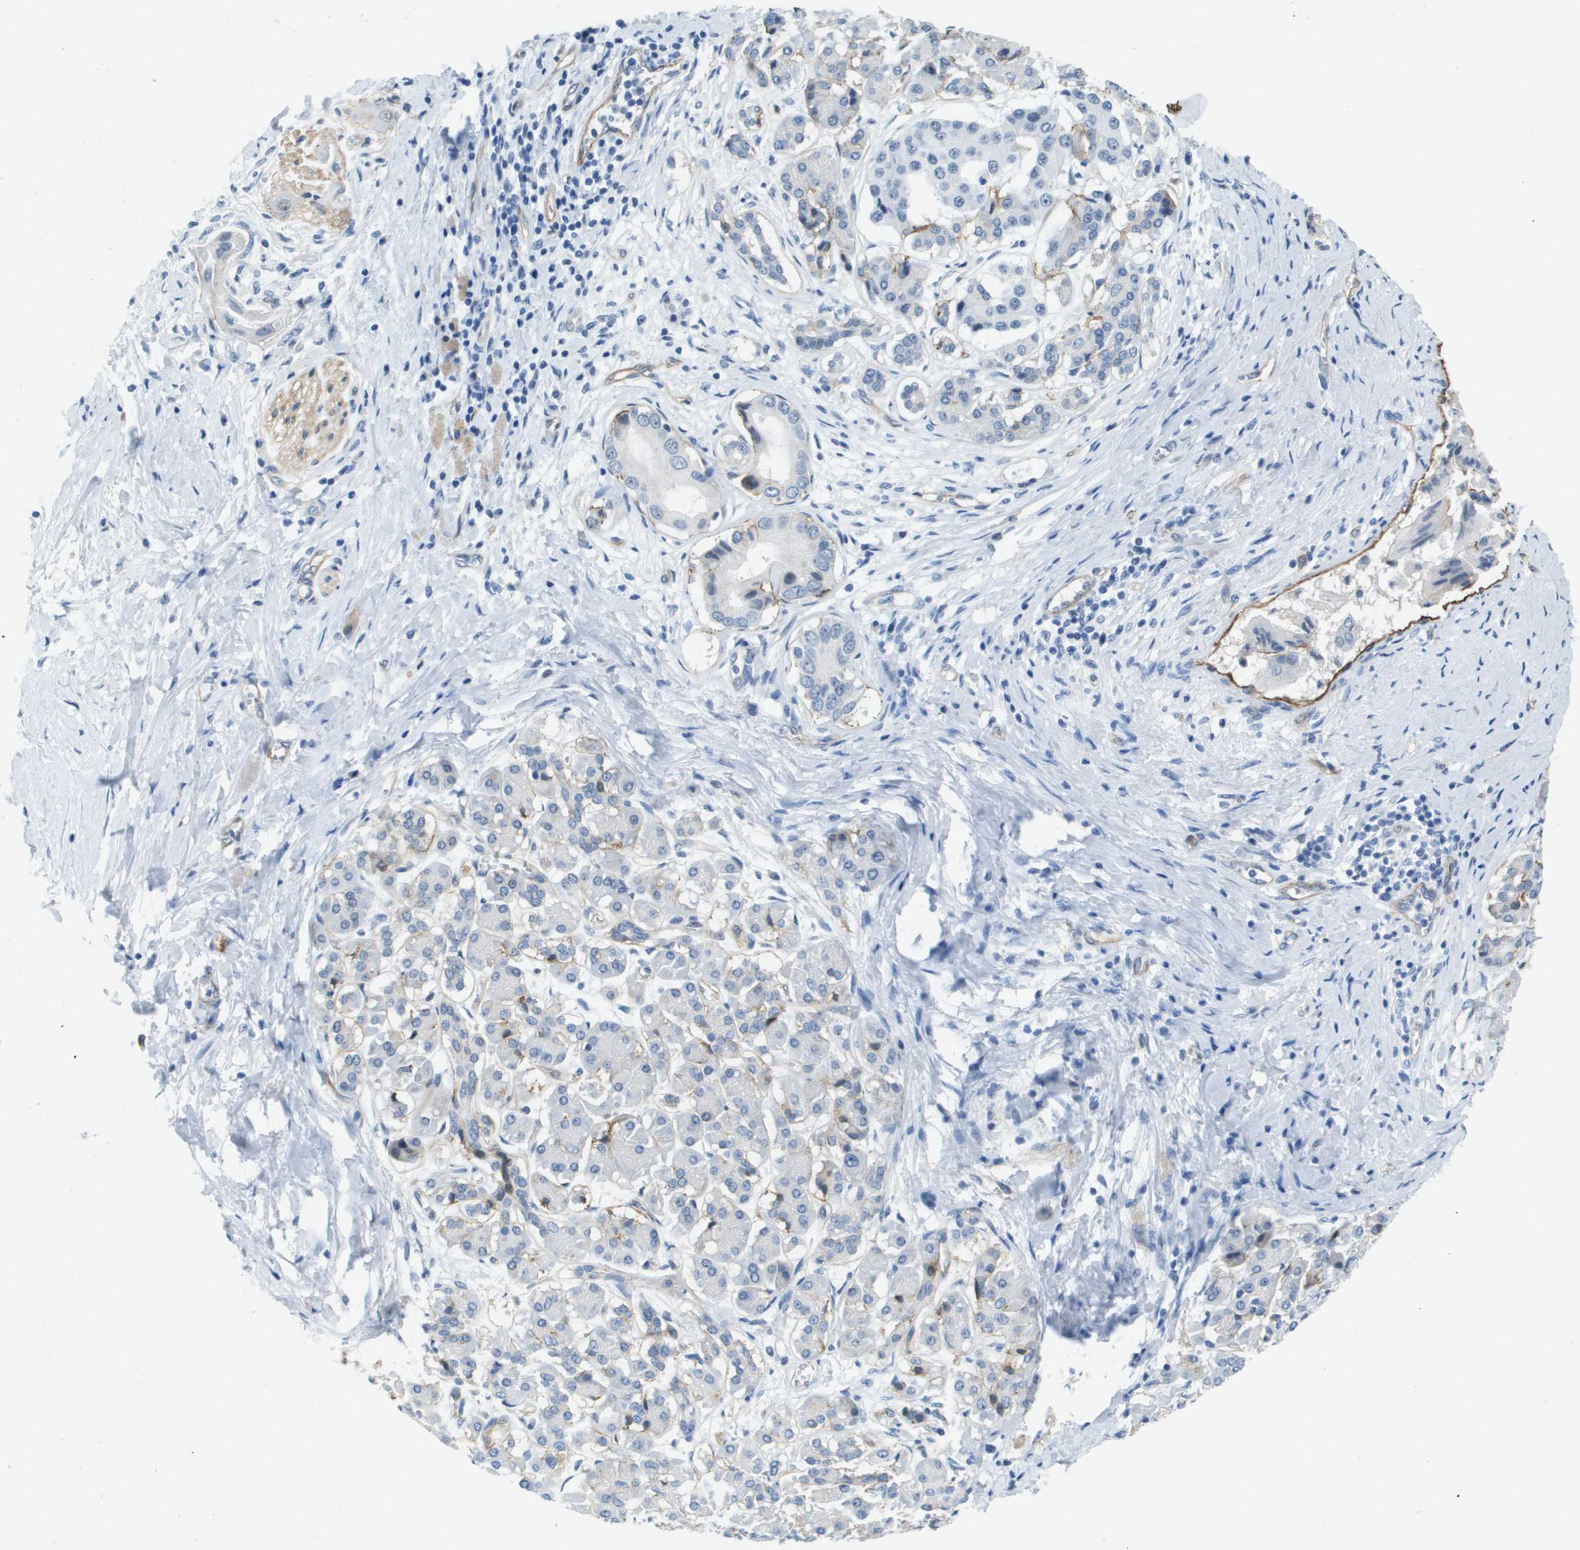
{"staining": {"intensity": "negative", "quantity": "none", "location": "none"}, "tissue": "pancreatic cancer", "cell_type": "Tumor cells", "image_type": "cancer", "snomed": [{"axis": "morphology", "description": "Adenocarcinoma, NOS"}, {"axis": "topography", "description": "Pancreas"}], "caption": "A photomicrograph of human adenocarcinoma (pancreatic) is negative for staining in tumor cells.", "gene": "ITGA6", "patient": {"sex": "male", "age": 55}}